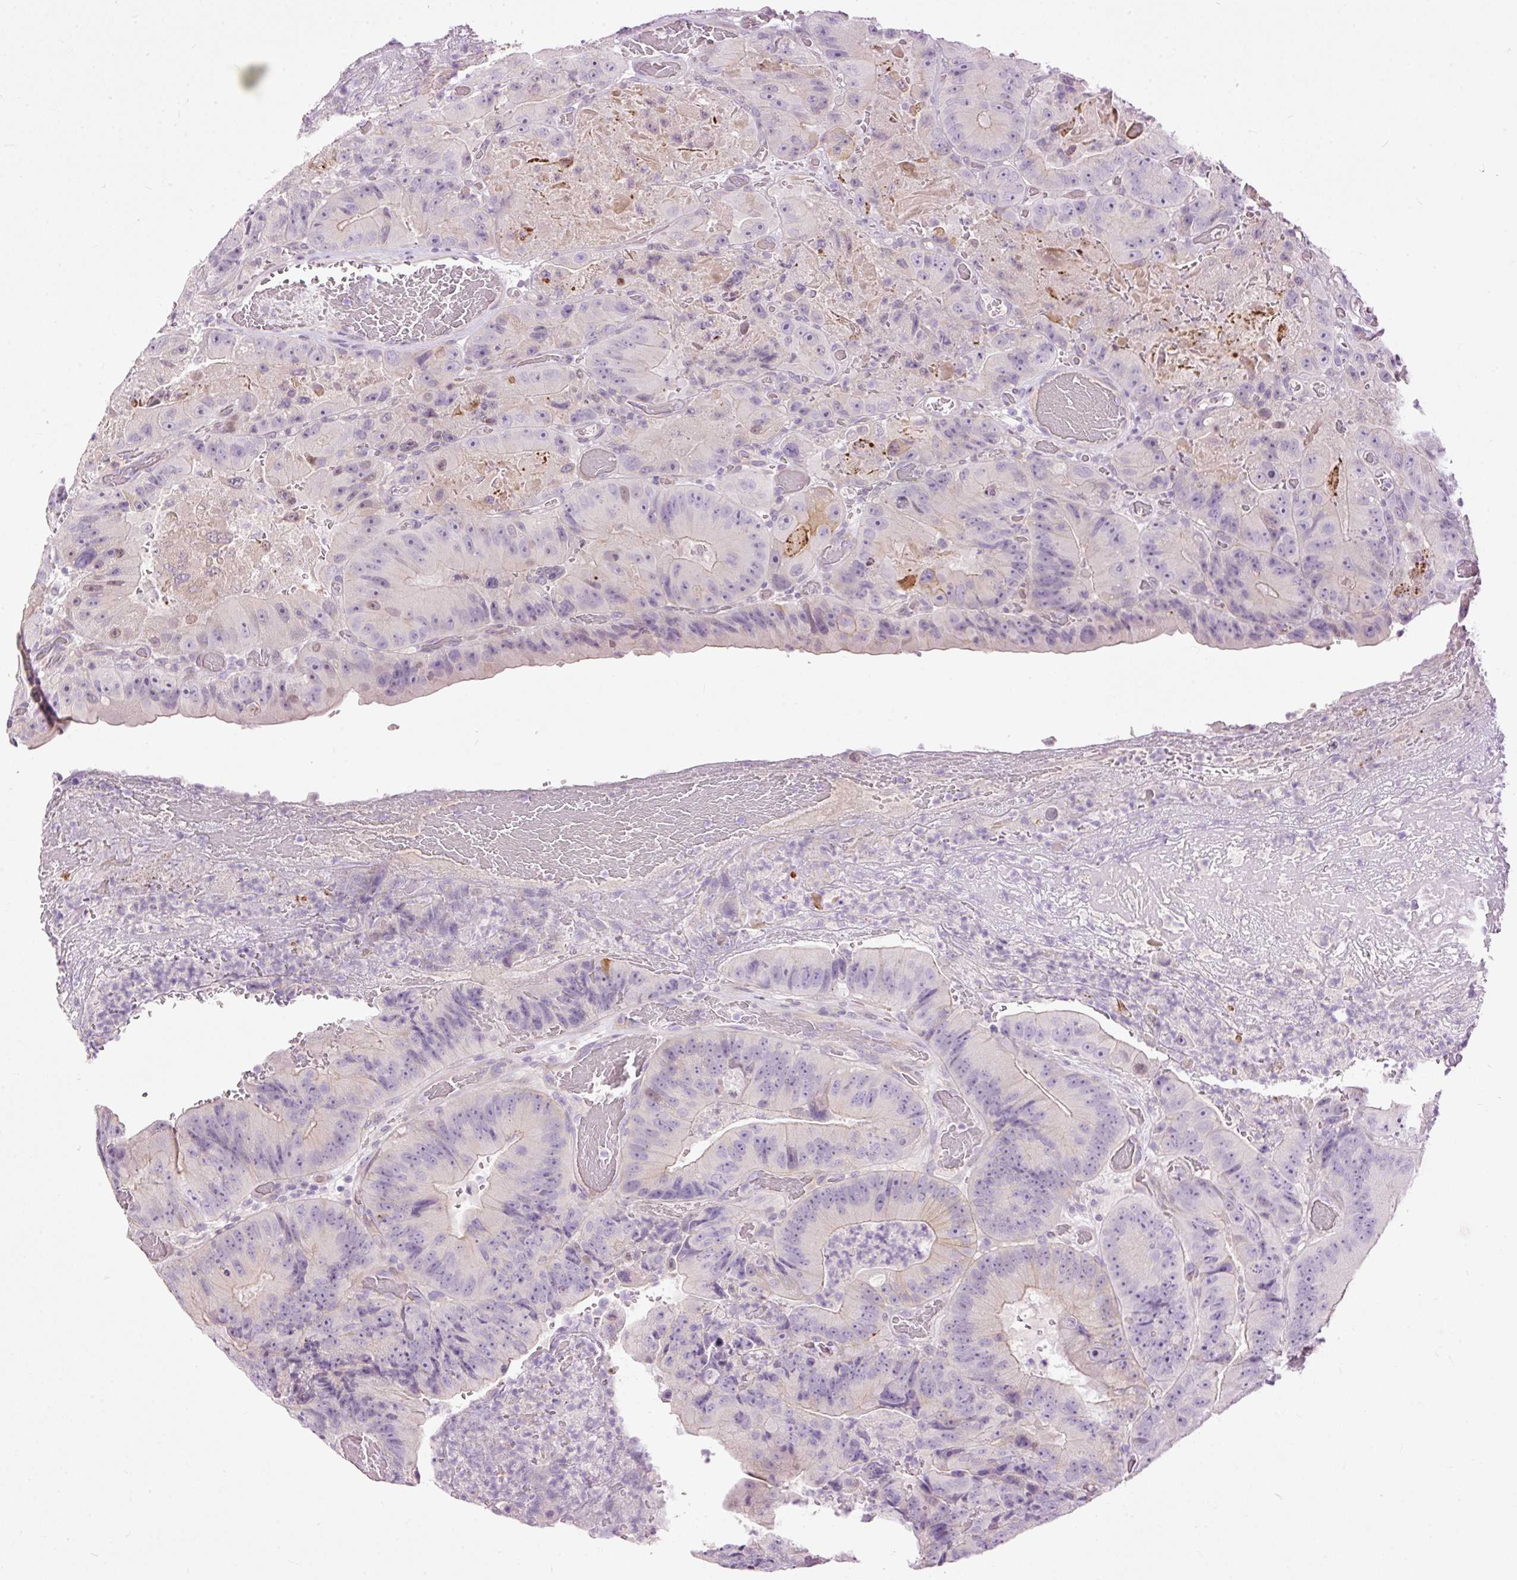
{"staining": {"intensity": "weak", "quantity": "<25%", "location": "cytoplasmic/membranous"}, "tissue": "colorectal cancer", "cell_type": "Tumor cells", "image_type": "cancer", "snomed": [{"axis": "morphology", "description": "Adenocarcinoma, NOS"}, {"axis": "topography", "description": "Colon"}], "caption": "Colorectal adenocarcinoma stained for a protein using IHC exhibits no staining tumor cells.", "gene": "FCRL4", "patient": {"sex": "female", "age": 86}}